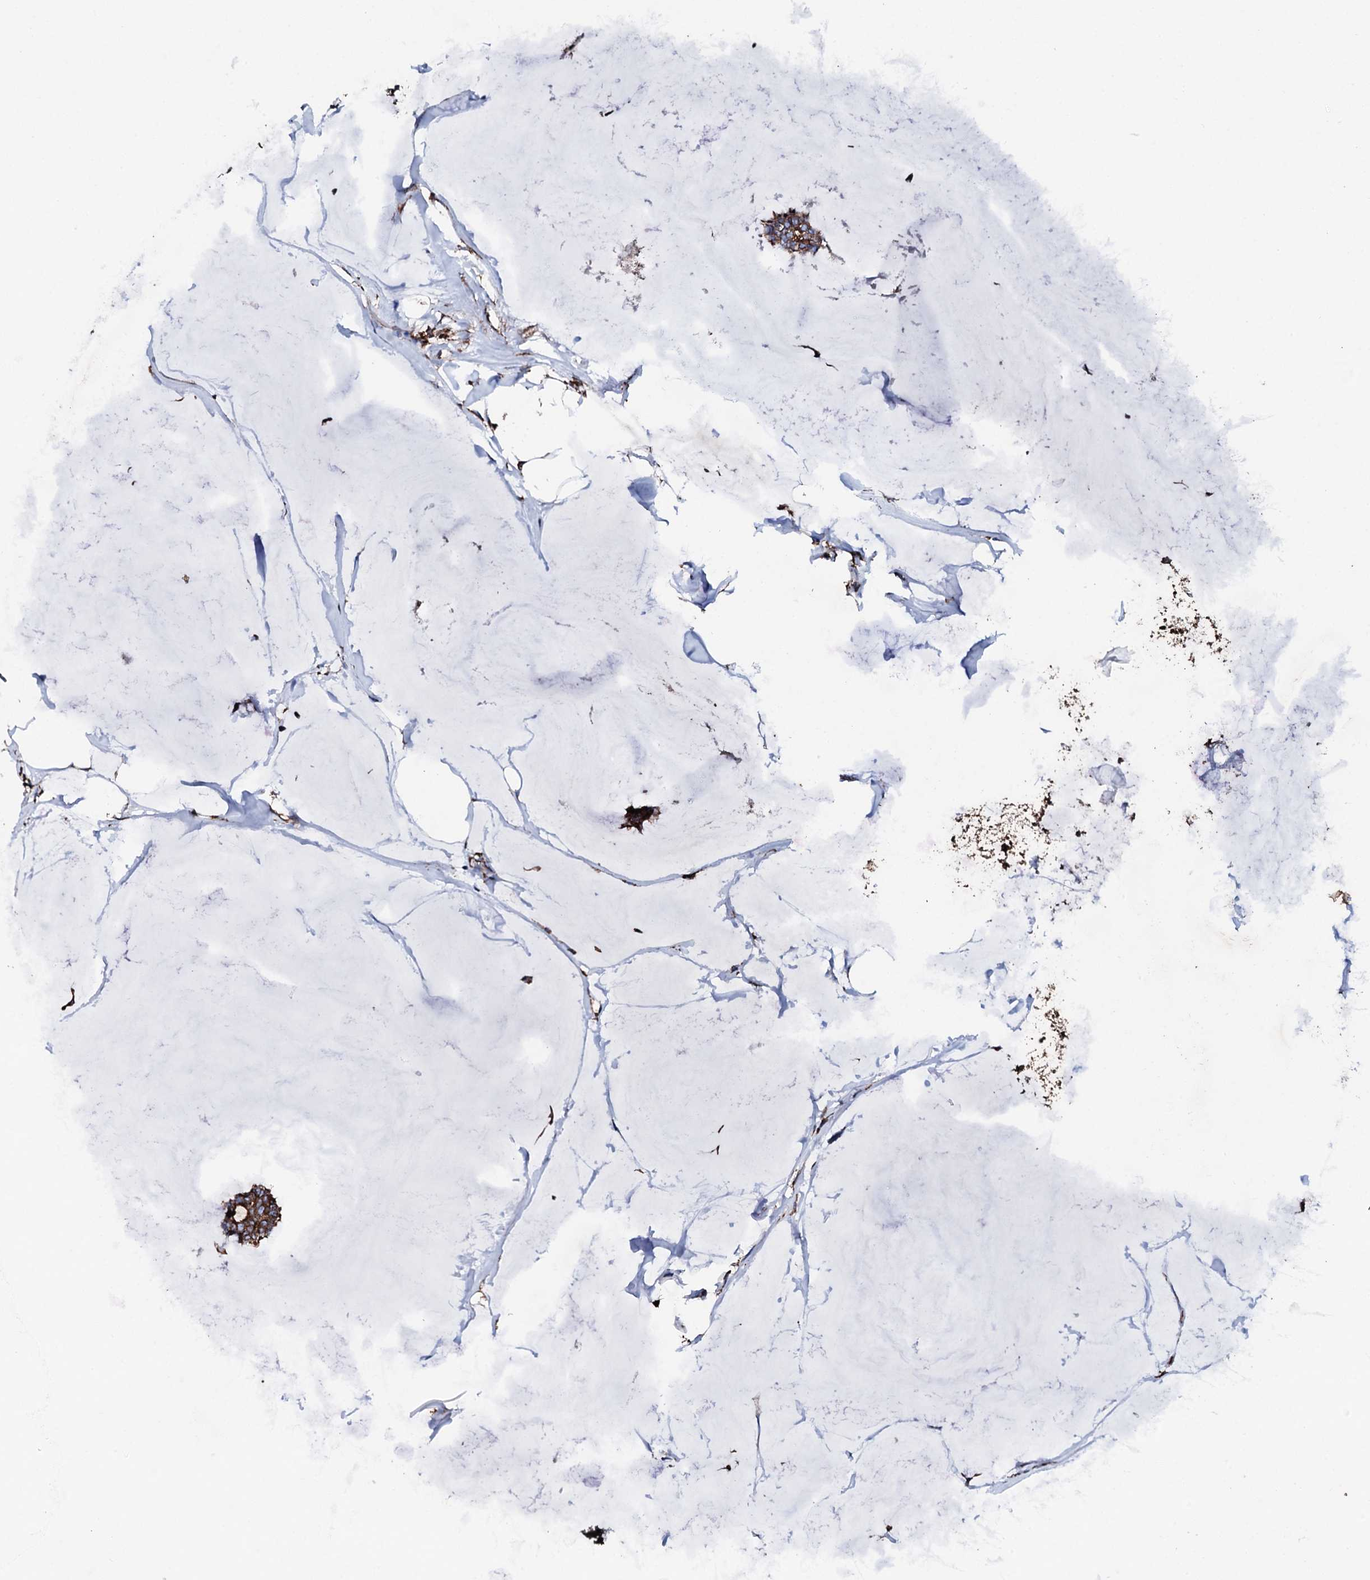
{"staining": {"intensity": "moderate", "quantity": ">75%", "location": "cytoplasmic/membranous"}, "tissue": "breast cancer", "cell_type": "Tumor cells", "image_type": "cancer", "snomed": [{"axis": "morphology", "description": "Duct carcinoma"}, {"axis": "topography", "description": "Breast"}], "caption": "Breast infiltrating ductal carcinoma stained with immunohistochemistry demonstrates moderate cytoplasmic/membranous expression in about >75% of tumor cells.", "gene": "AMDHD1", "patient": {"sex": "female", "age": 93}}